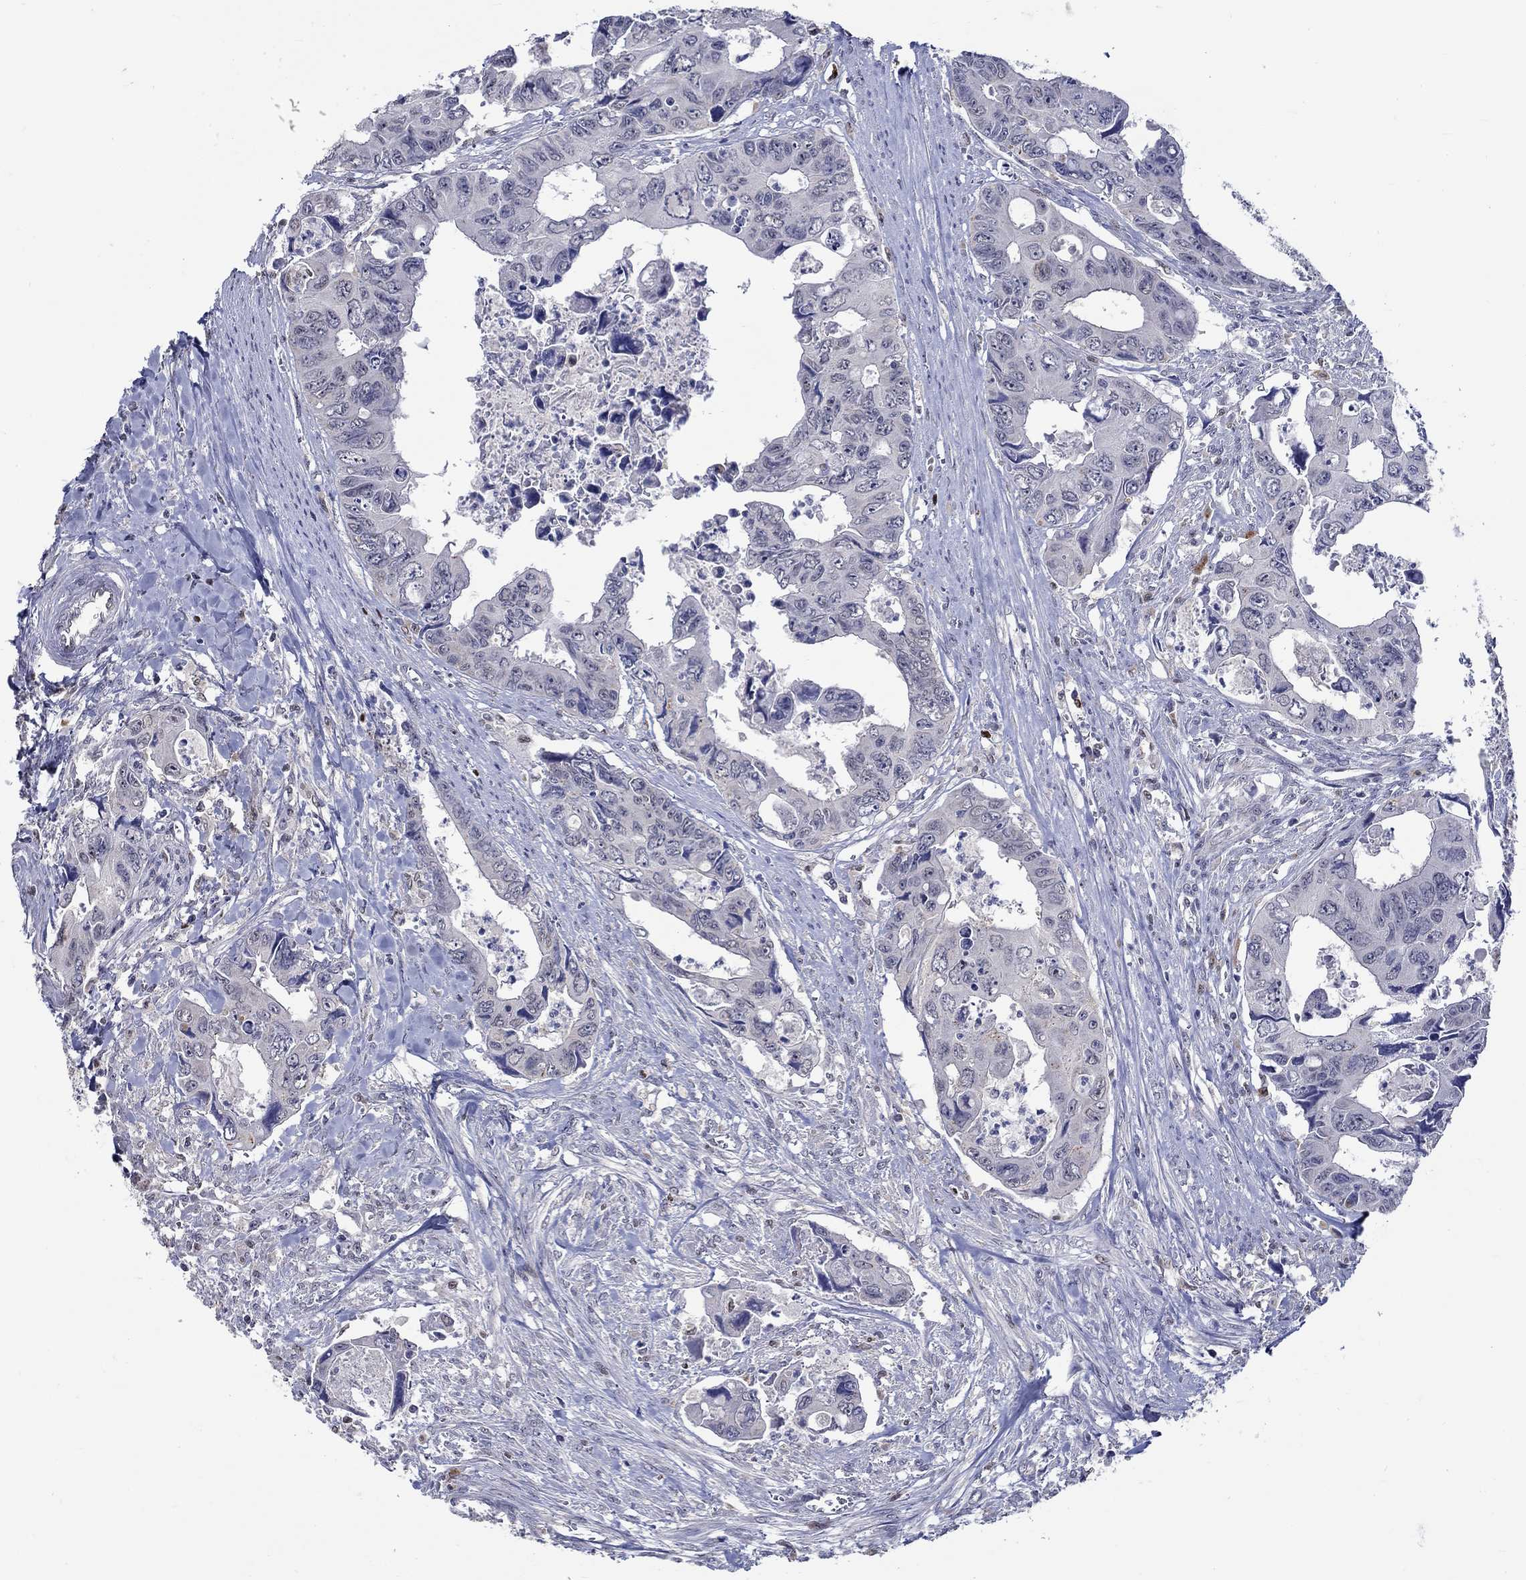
{"staining": {"intensity": "negative", "quantity": "none", "location": "none"}, "tissue": "colorectal cancer", "cell_type": "Tumor cells", "image_type": "cancer", "snomed": [{"axis": "morphology", "description": "Adenocarcinoma, NOS"}, {"axis": "topography", "description": "Rectum"}], "caption": "This is an IHC histopathology image of colorectal adenocarcinoma. There is no expression in tumor cells.", "gene": "GATA2", "patient": {"sex": "male", "age": 62}}